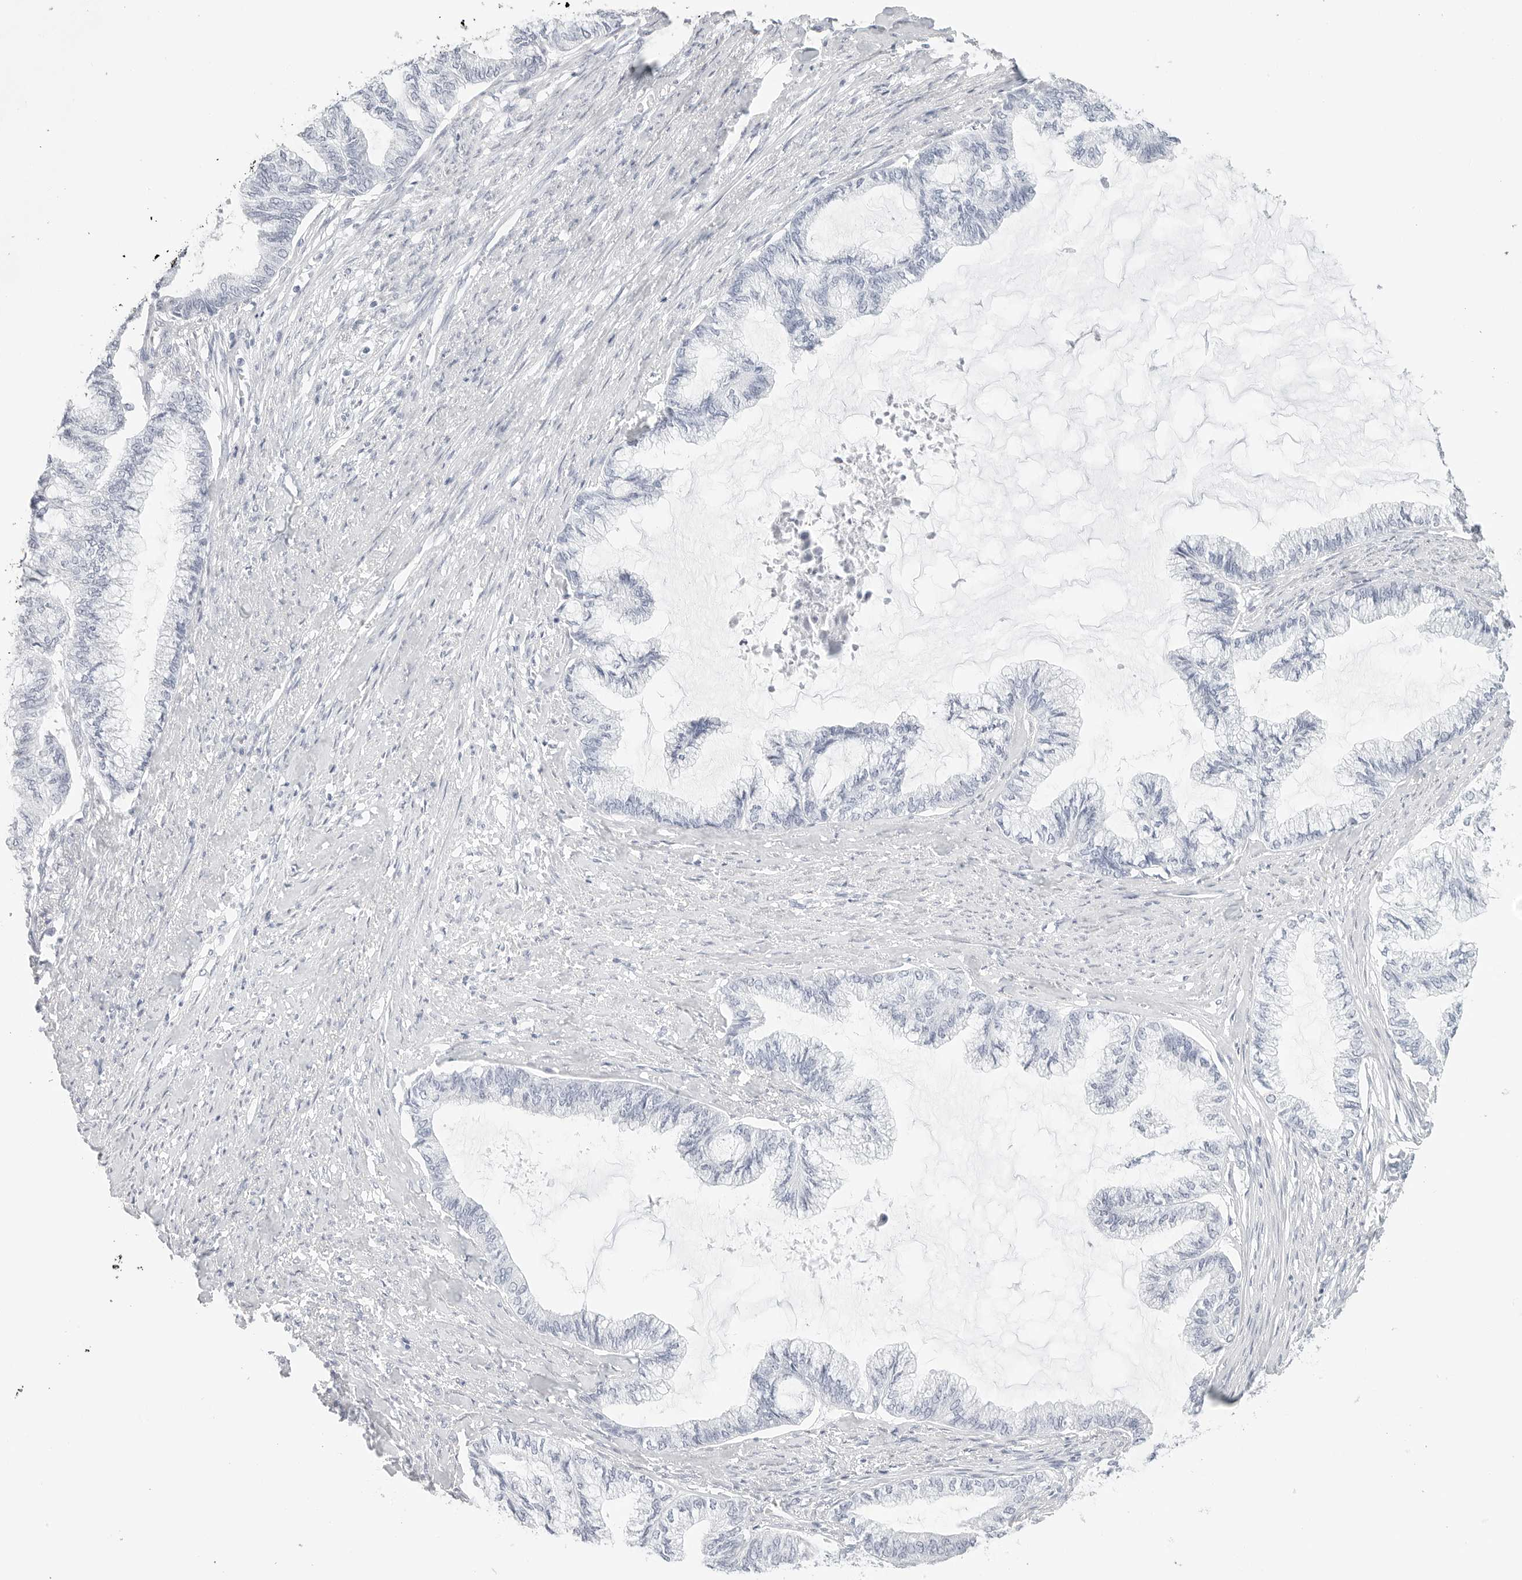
{"staining": {"intensity": "negative", "quantity": "none", "location": "none"}, "tissue": "endometrial cancer", "cell_type": "Tumor cells", "image_type": "cancer", "snomed": [{"axis": "morphology", "description": "Adenocarcinoma, NOS"}, {"axis": "topography", "description": "Endometrium"}], "caption": "High power microscopy micrograph of an IHC image of endometrial adenocarcinoma, revealing no significant staining in tumor cells.", "gene": "HMGCS2", "patient": {"sex": "female", "age": 86}}